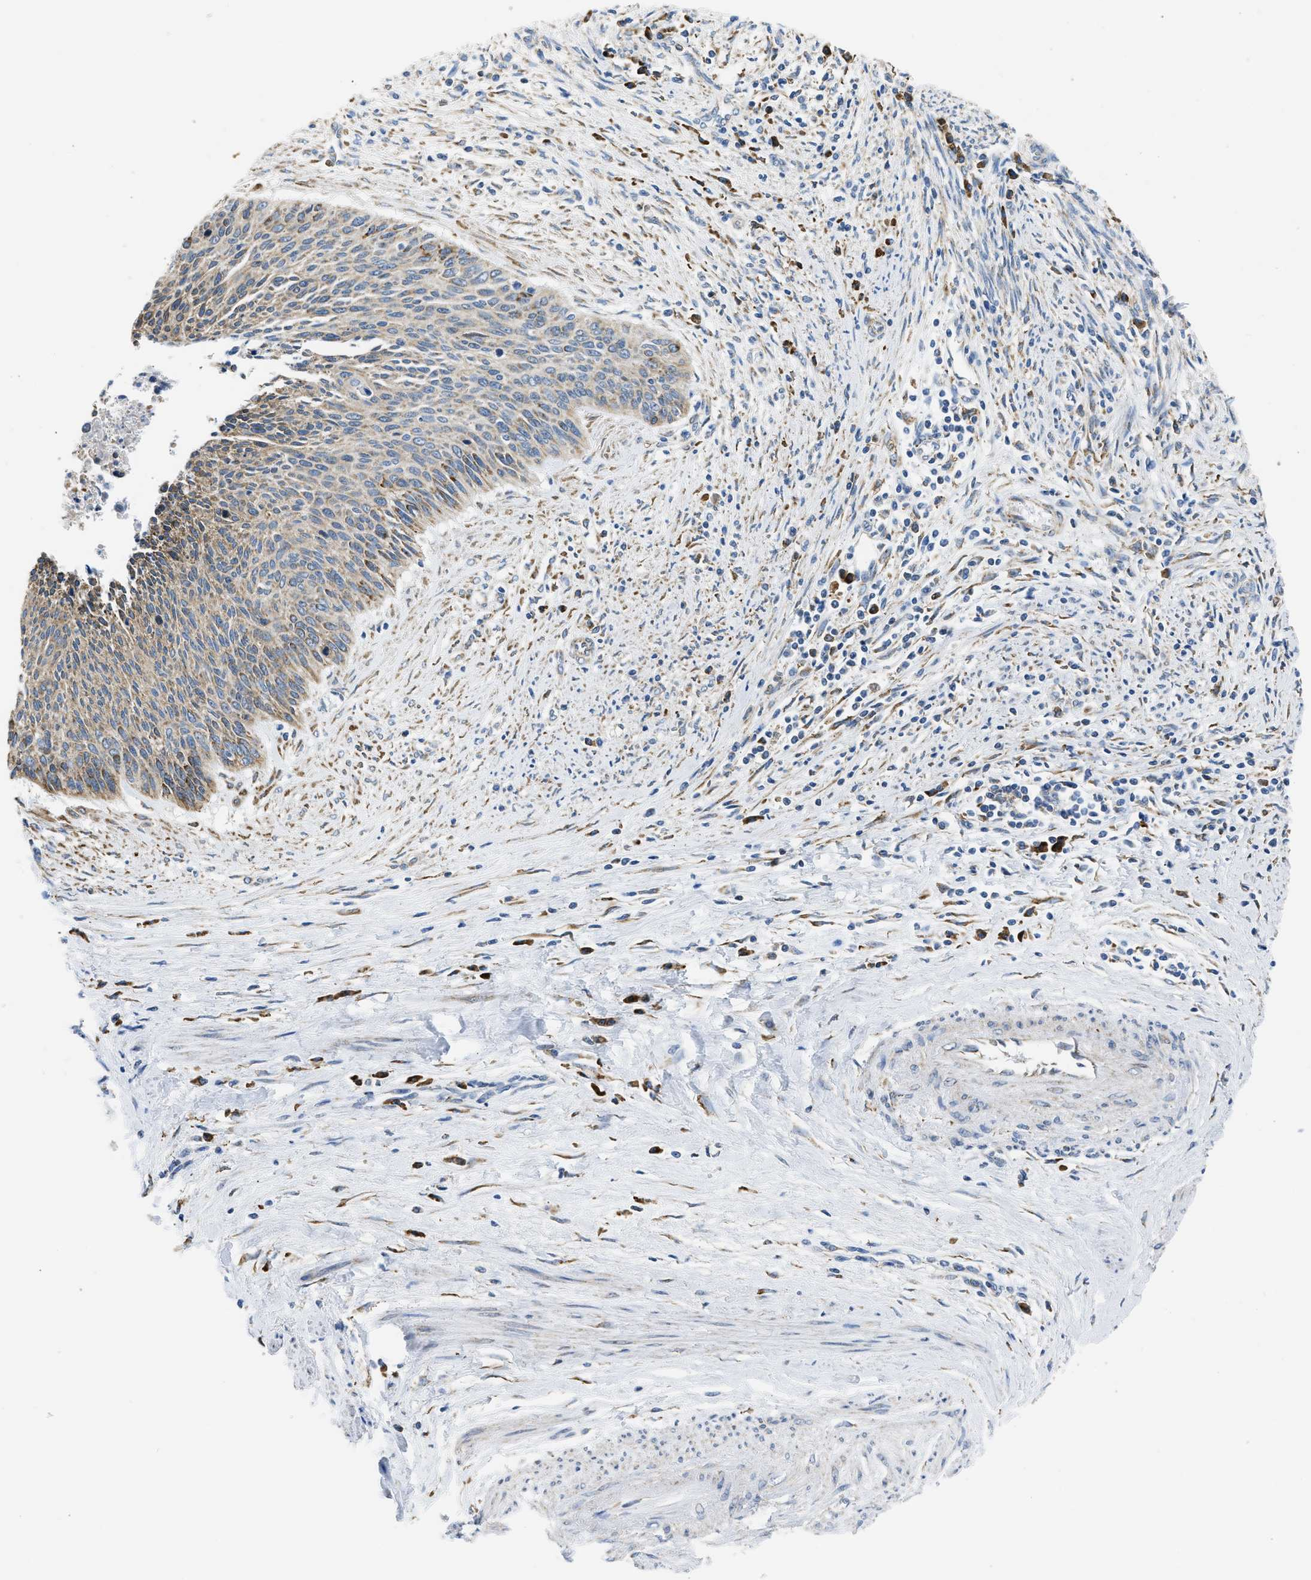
{"staining": {"intensity": "moderate", "quantity": ">75%", "location": "cytoplasmic/membranous"}, "tissue": "cervical cancer", "cell_type": "Tumor cells", "image_type": "cancer", "snomed": [{"axis": "morphology", "description": "Squamous cell carcinoma, NOS"}, {"axis": "topography", "description": "Cervix"}], "caption": "Cervical cancer stained for a protein (brown) reveals moderate cytoplasmic/membranous positive expression in approximately >75% of tumor cells.", "gene": "CYCS", "patient": {"sex": "female", "age": 55}}